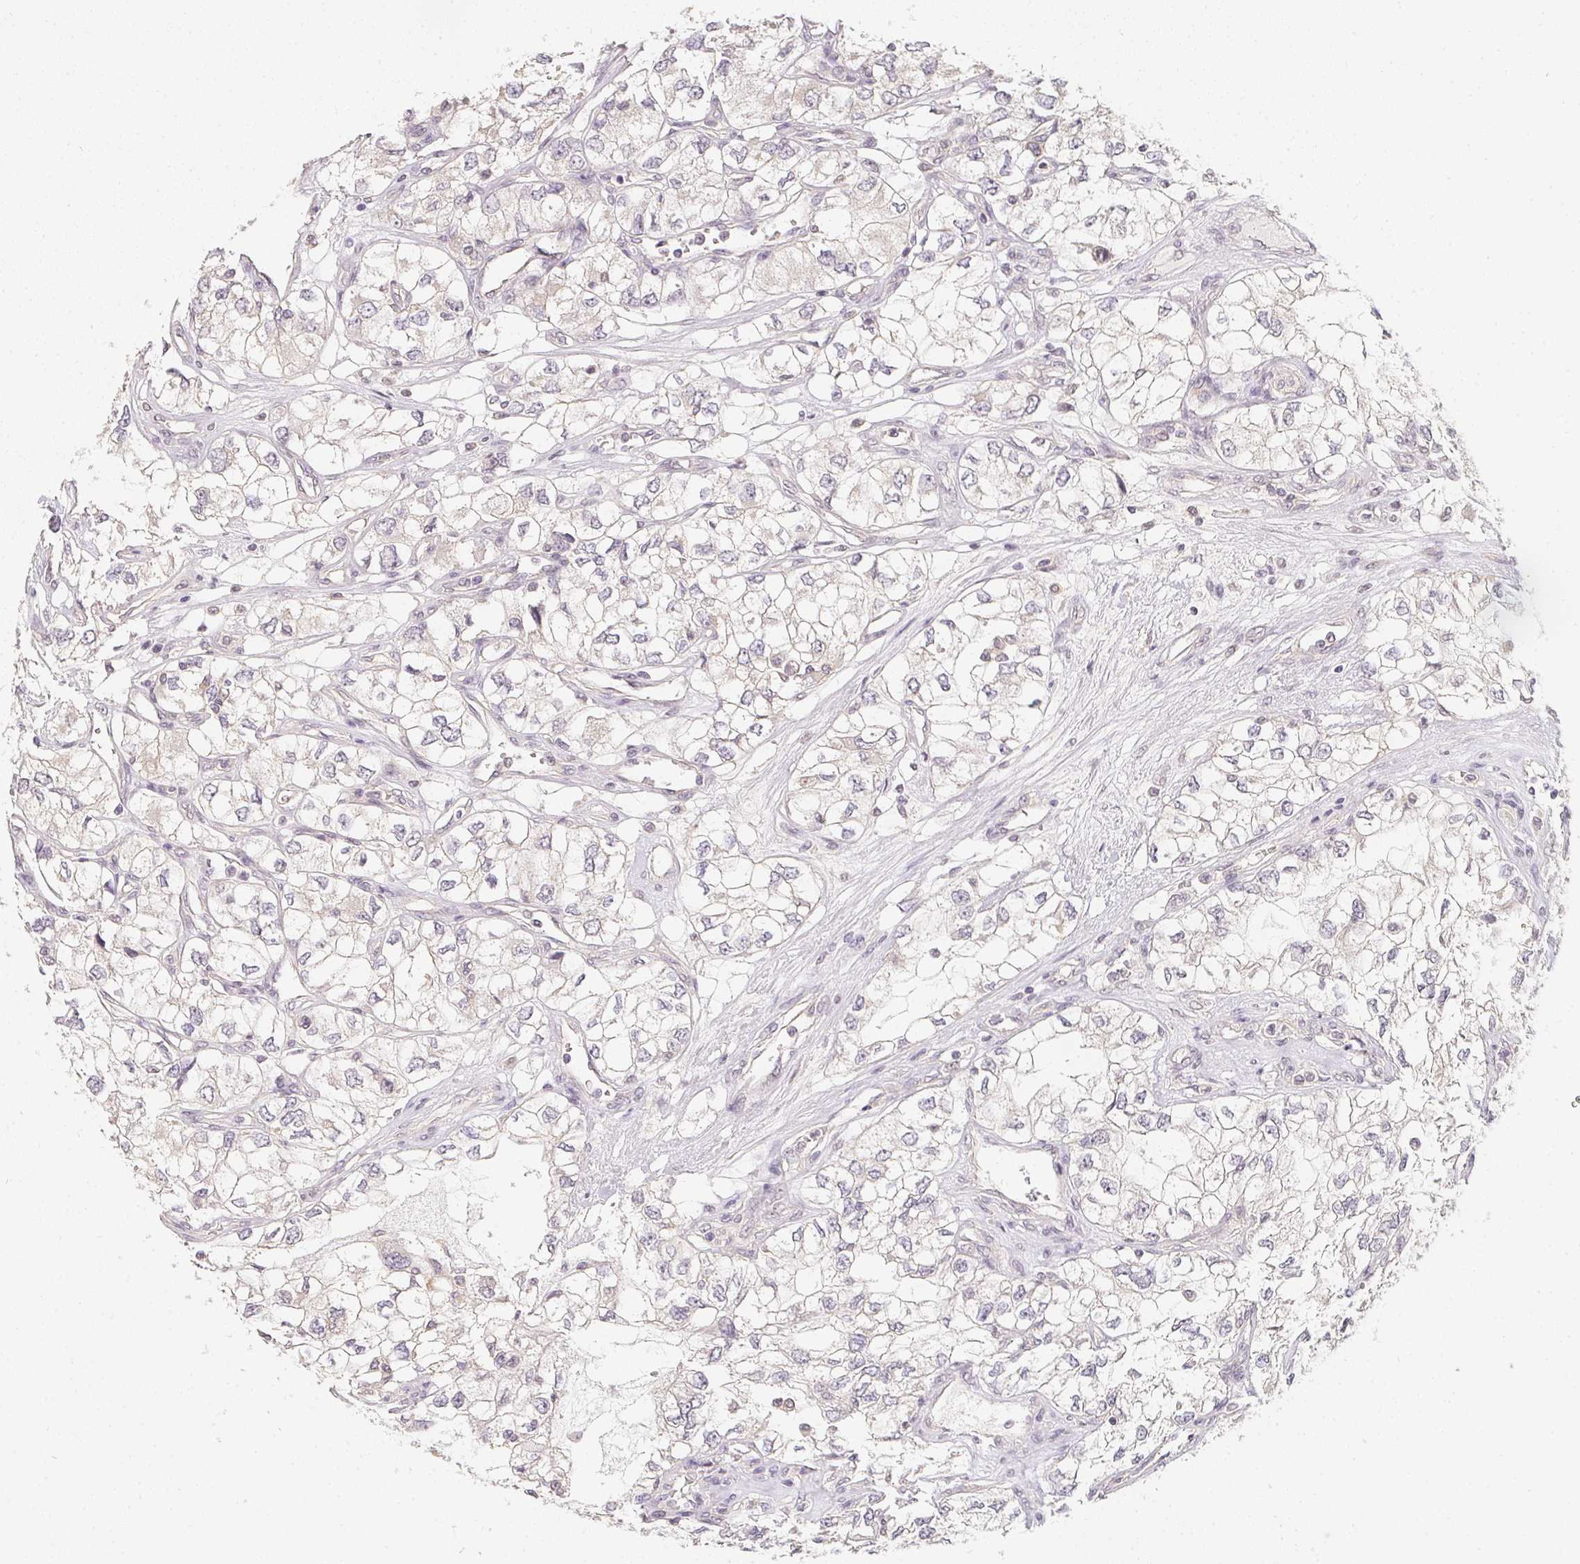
{"staining": {"intensity": "negative", "quantity": "none", "location": "none"}, "tissue": "renal cancer", "cell_type": "Tumor cells", "image_type": "cancer", "snomed": [{"axis": "morphology", "description": "Adenocarcinoma, NOS"}, {"axis": "topography", "description": "Kidney"}], "caption": "This is an IHC histopathology image of human adenocarcinoma (renal). There is no staining in tumor cells.", "gene": "SOAT1", "patient": {"sex": "female", "age": 59}}